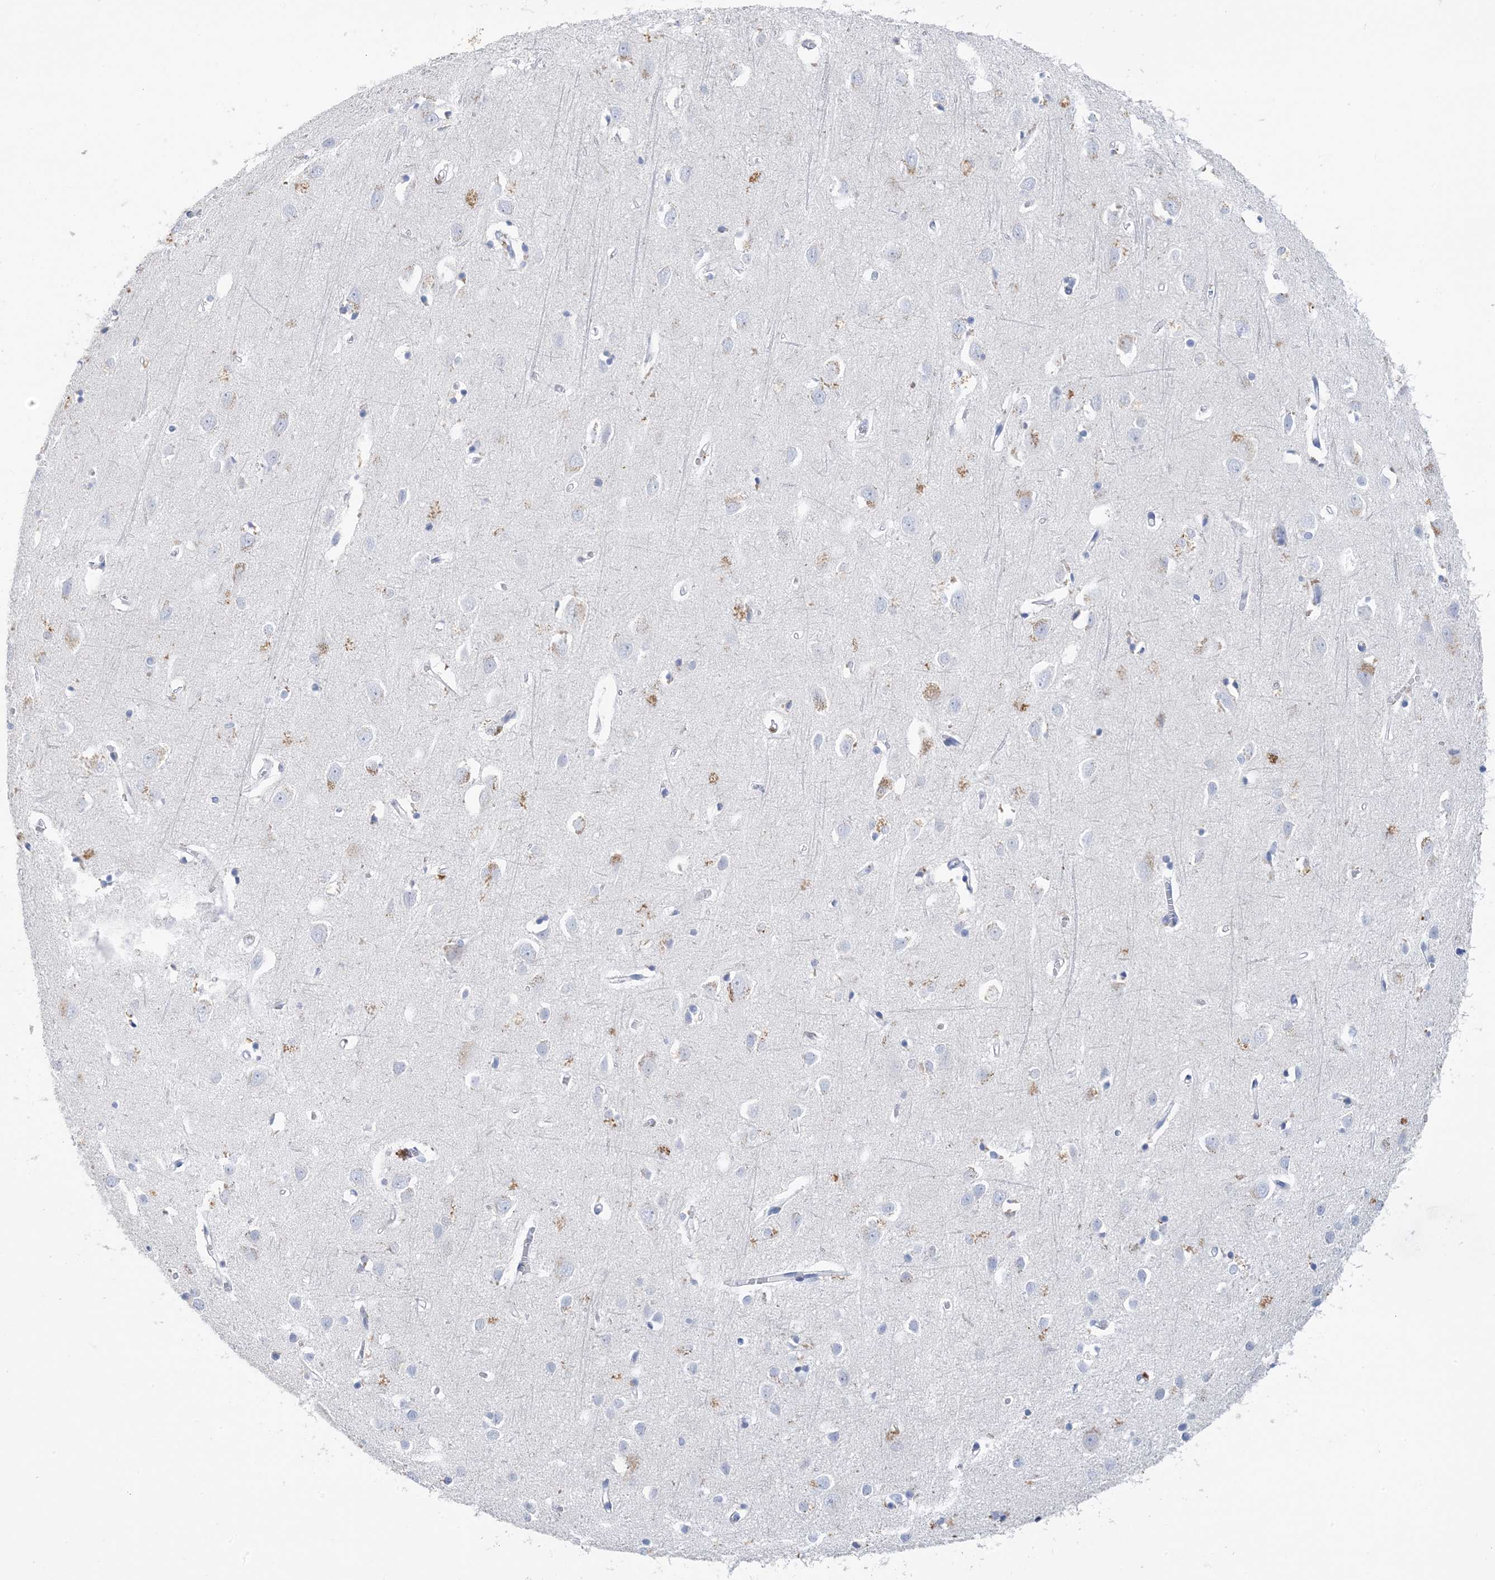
{"staining": {"intensity": "negative", "quantity": "none", "location": "none"}, "tissue": "cerebral cortex", "cell_type": "Endothelial cells", "image_type": "normal", "snomed": [{"axis": "morphology", "description": "Normal tissue, NOS"}, {"axis": "topography", "description": "Cerebral cortex"}], "caption": "Immunohistochemistry of benign cerebral cortex reveals no staining in endothelial cells.", "gene": "SH3YL1", "patient": {"sex": "female", "age": 64}}